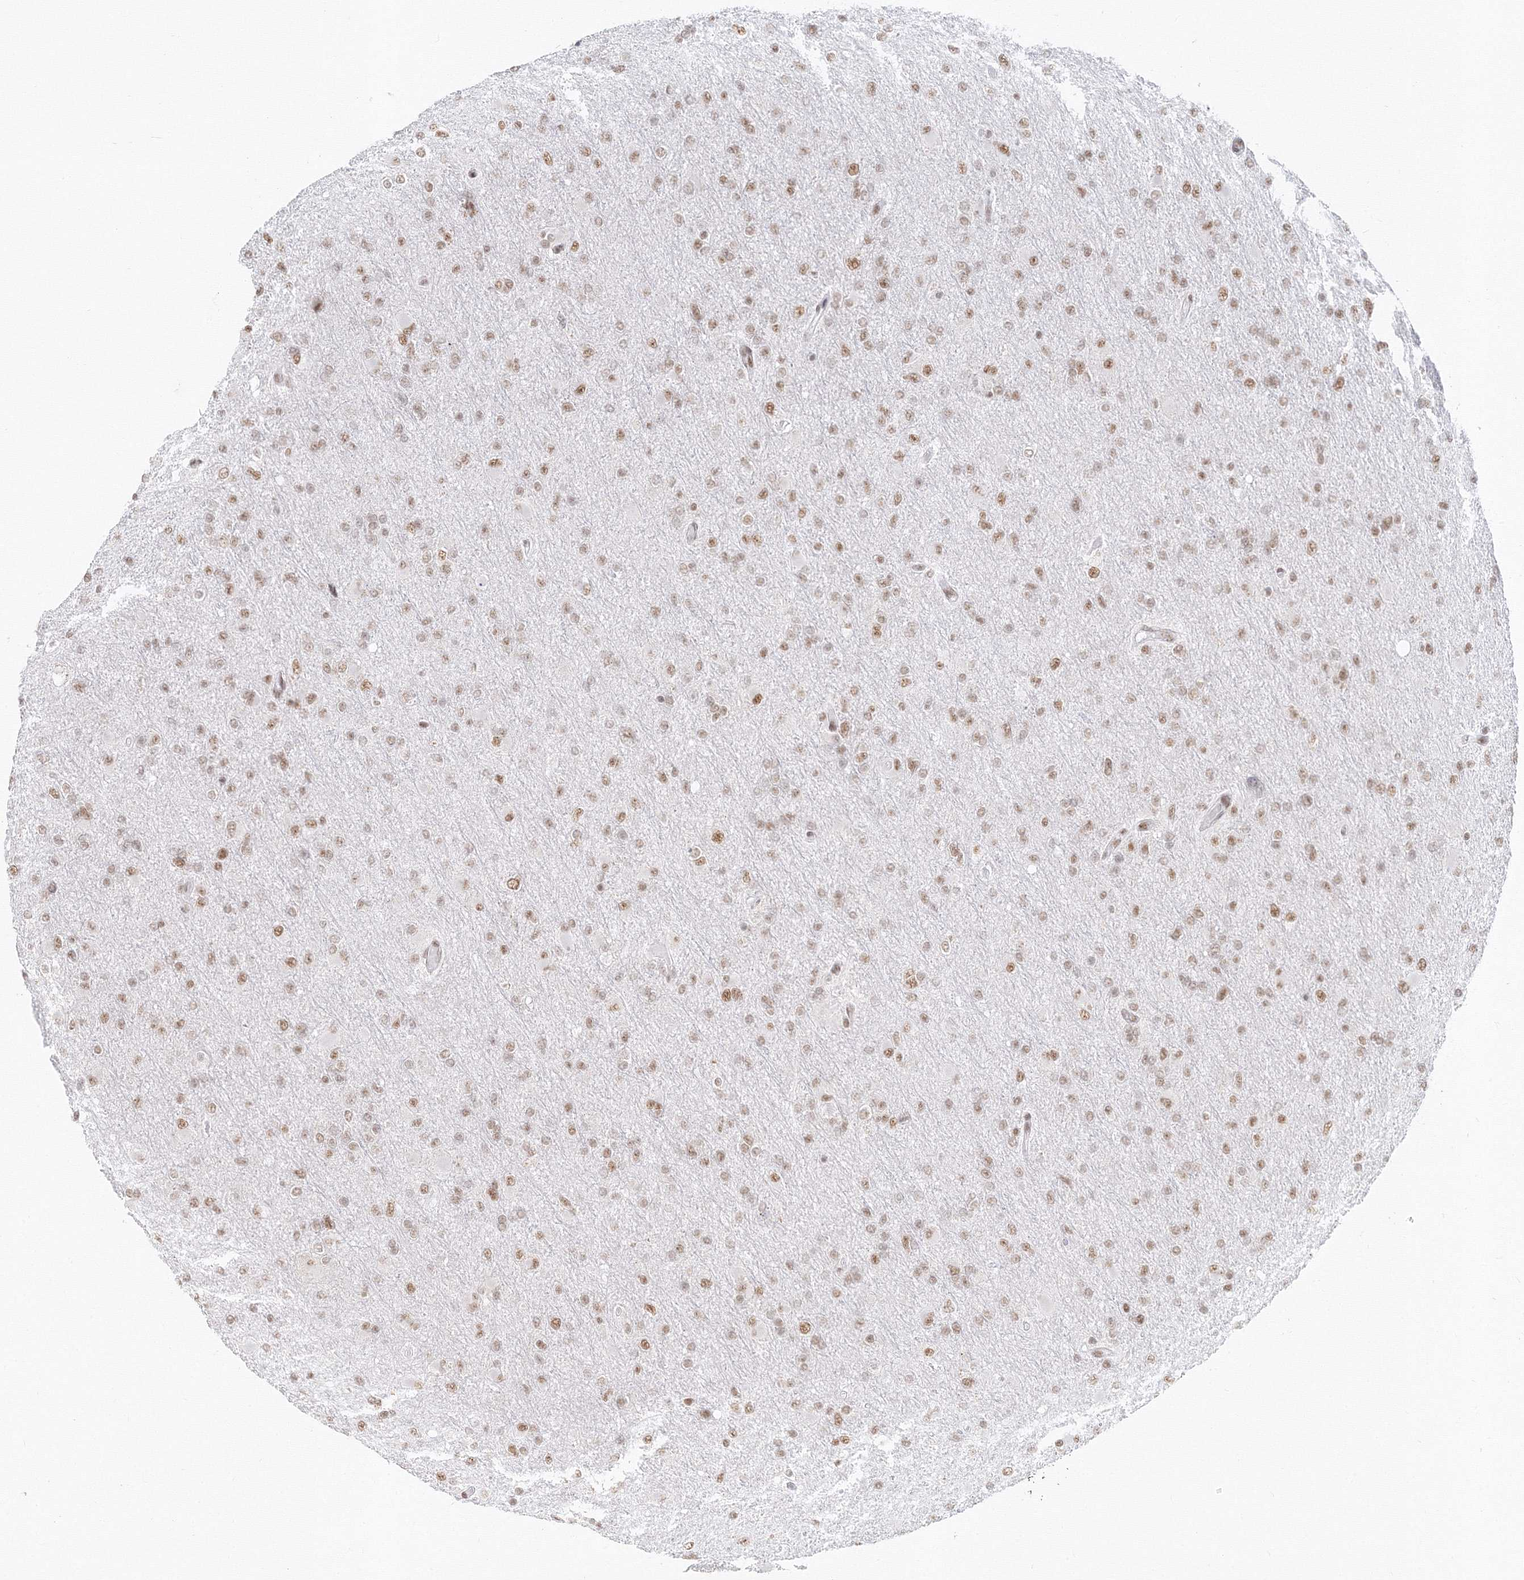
{"staining": {"intensity": "moderate", "quantity": ">75%", "location": "nuclear"}, "tissue": "glioma", "cell_type": "Tumor cells", "image_type": "cancer", "snomed": [{"axis": "morphology", "description": "Glioma, malignant, High grade"}, {"axis": "topography", "description": "Cerebral cortex"}], "caption": "Immunohistochemistry (IHC) image of human glioma stained for a protein (brown), which reveals medium levels of moderate nuclear staining in about >75% of tumor cells.", "gene": "PPP4R2", "patient": {"sex": "female", "age": 36}}